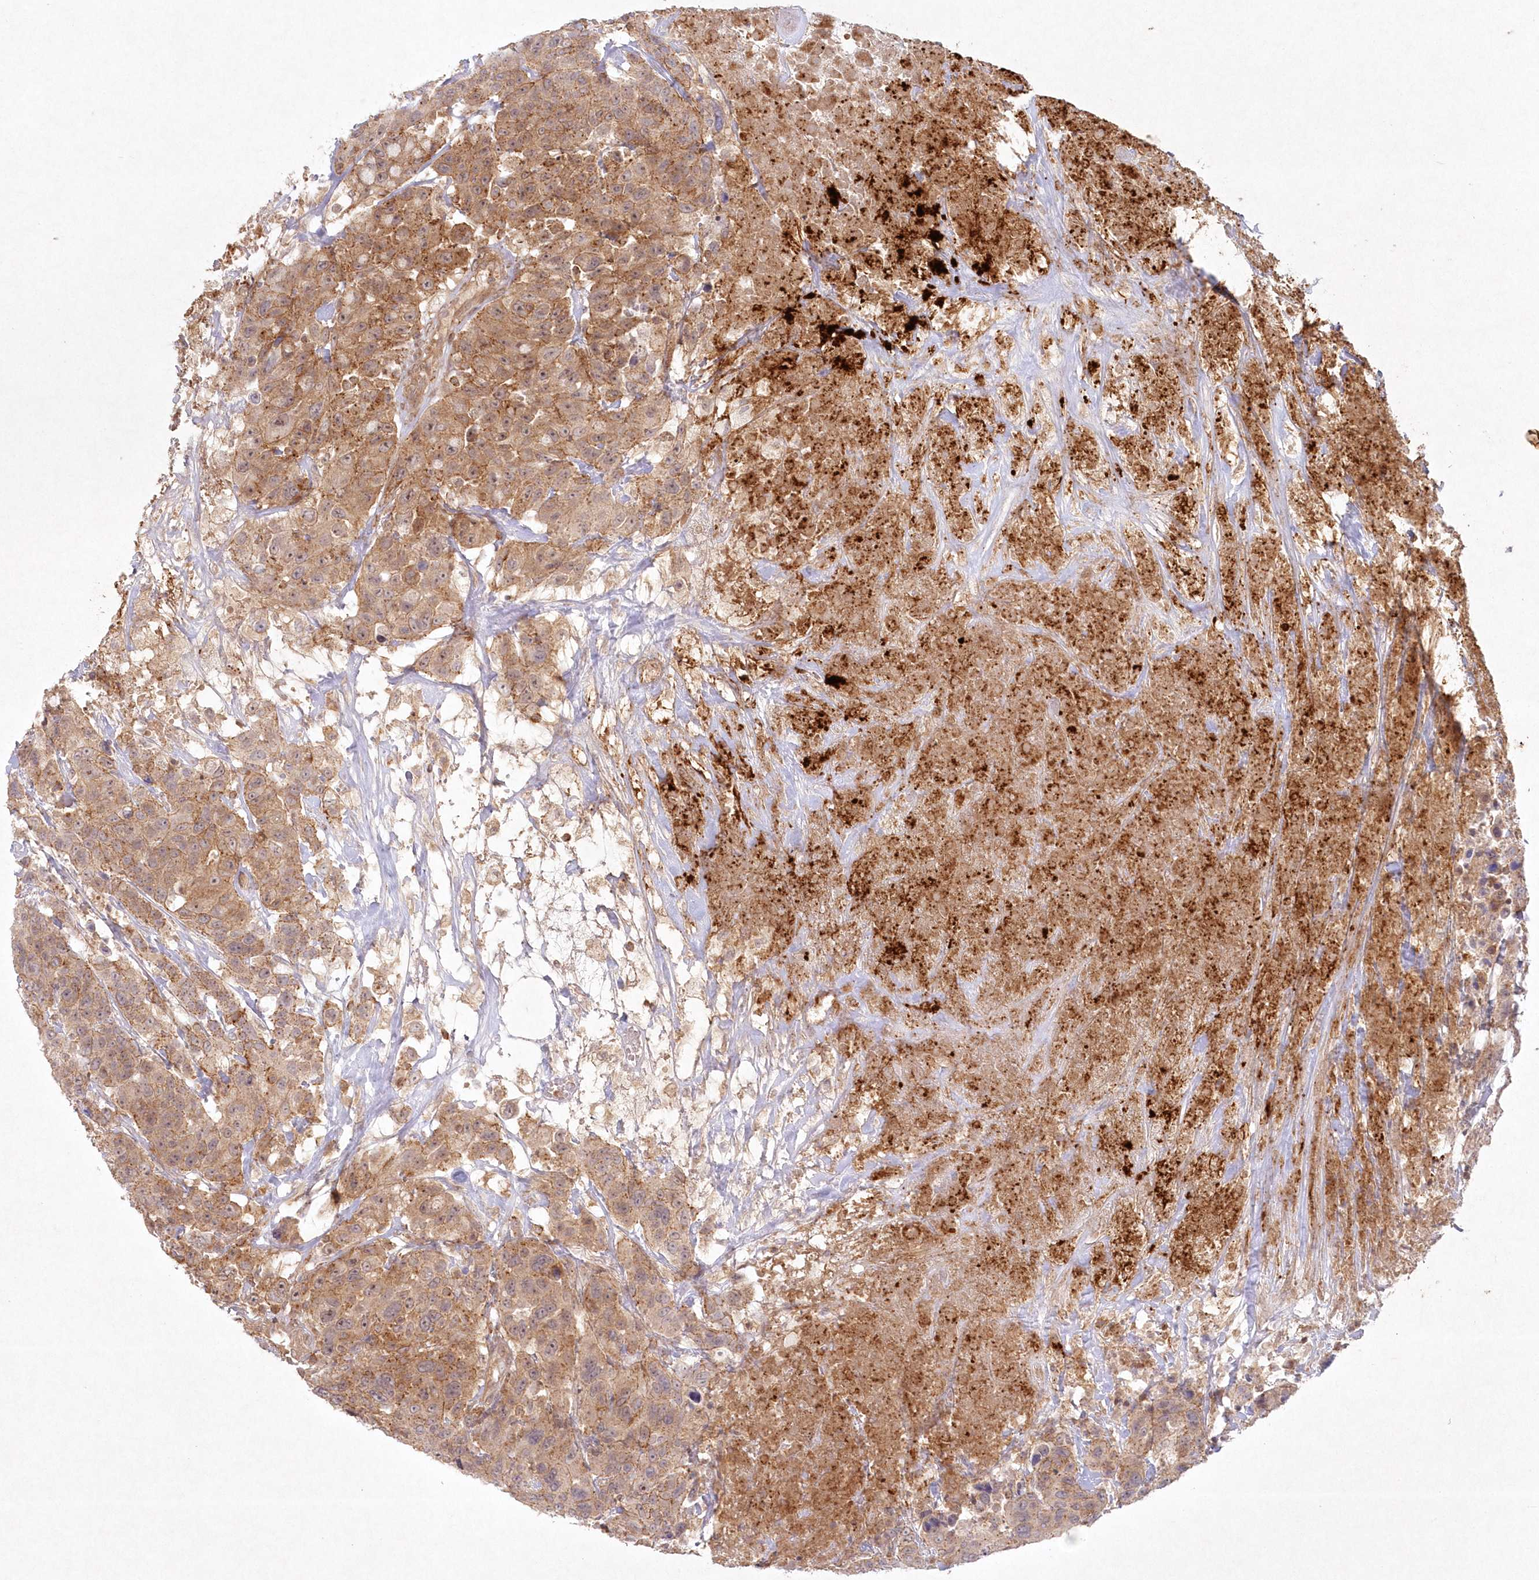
{"staining": {"intensity": "moderate", "quantity": ">75%", "location": "cytoplasmic/membranous"}, "tissue": "breast cancer", "cell_type": "Tumor cells", "image_type": "cancer", "snomed": [{"axis": "morphology", "description": "Duct carcinoma"}, {"axis": "topography", "description": "Breast"}], "caption": "Protein staining of intraductal carcinoma (breast) tissue displays moderate cytoplasmic/membranous expression in about >75% of tumor cells.", "gene": "TOGARAM2", "patient": {"sex": "female", "age": 37}}